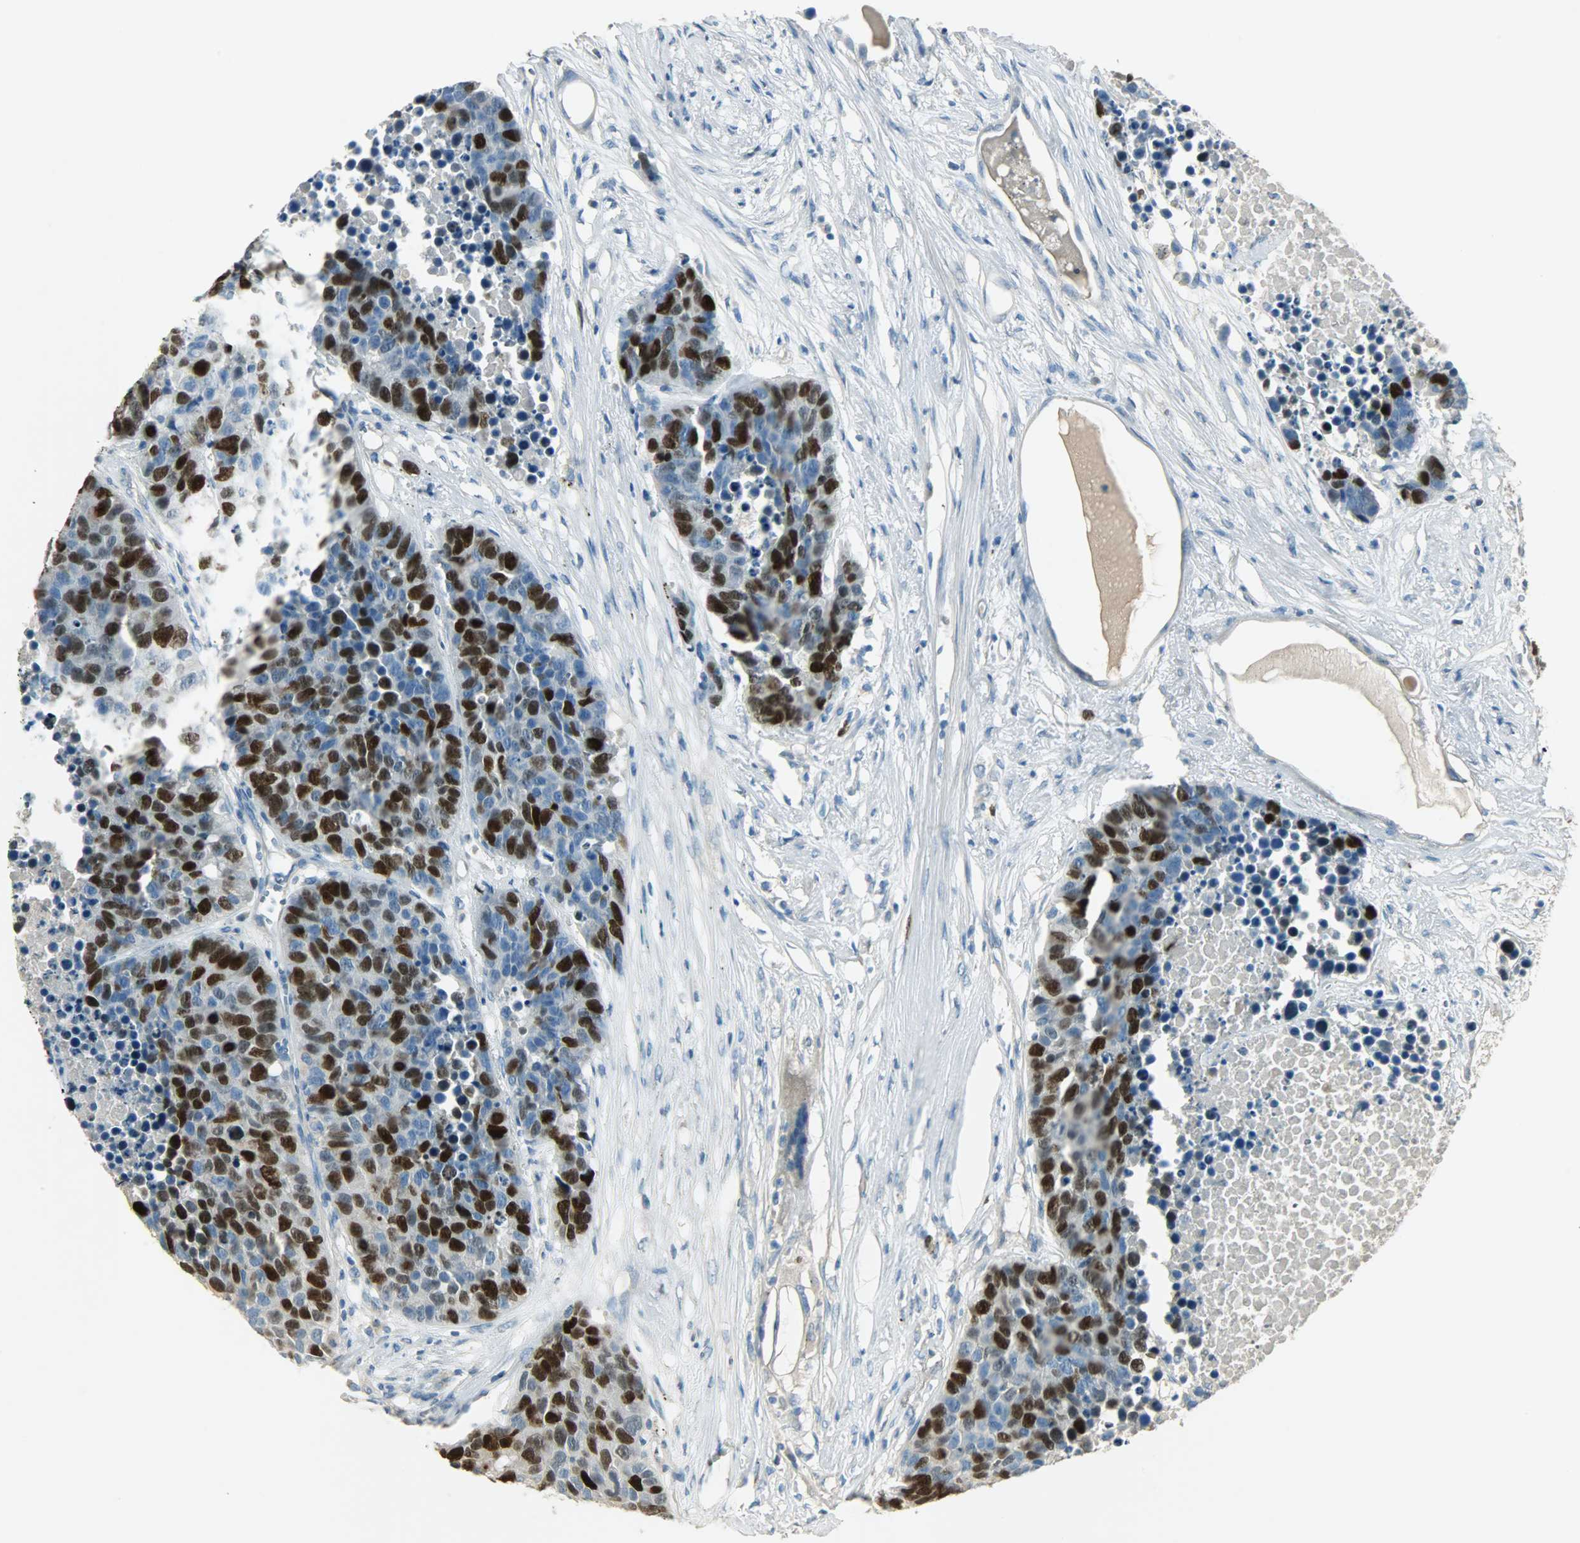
{"staining": {"intensity": "strong", "quantity": ">75%", "location": "nuclear"}, "tissue": "carcinoid", "cell_type": "Tumor cells", "image_type": "cancer", "snomed": [{"axis": "morphology", "description": "Carcinoid, malignant, NOS"}, {"axis": "topography", "description": "Lung"}], "caption": "Approximately >75% of tumor cells in human carcinoid demonstrate strong nuclear protein staining as visualized by brown immunohistochemical staining.", "gene": "TPX2", "patient": {"sex": "male", "age": 60}}